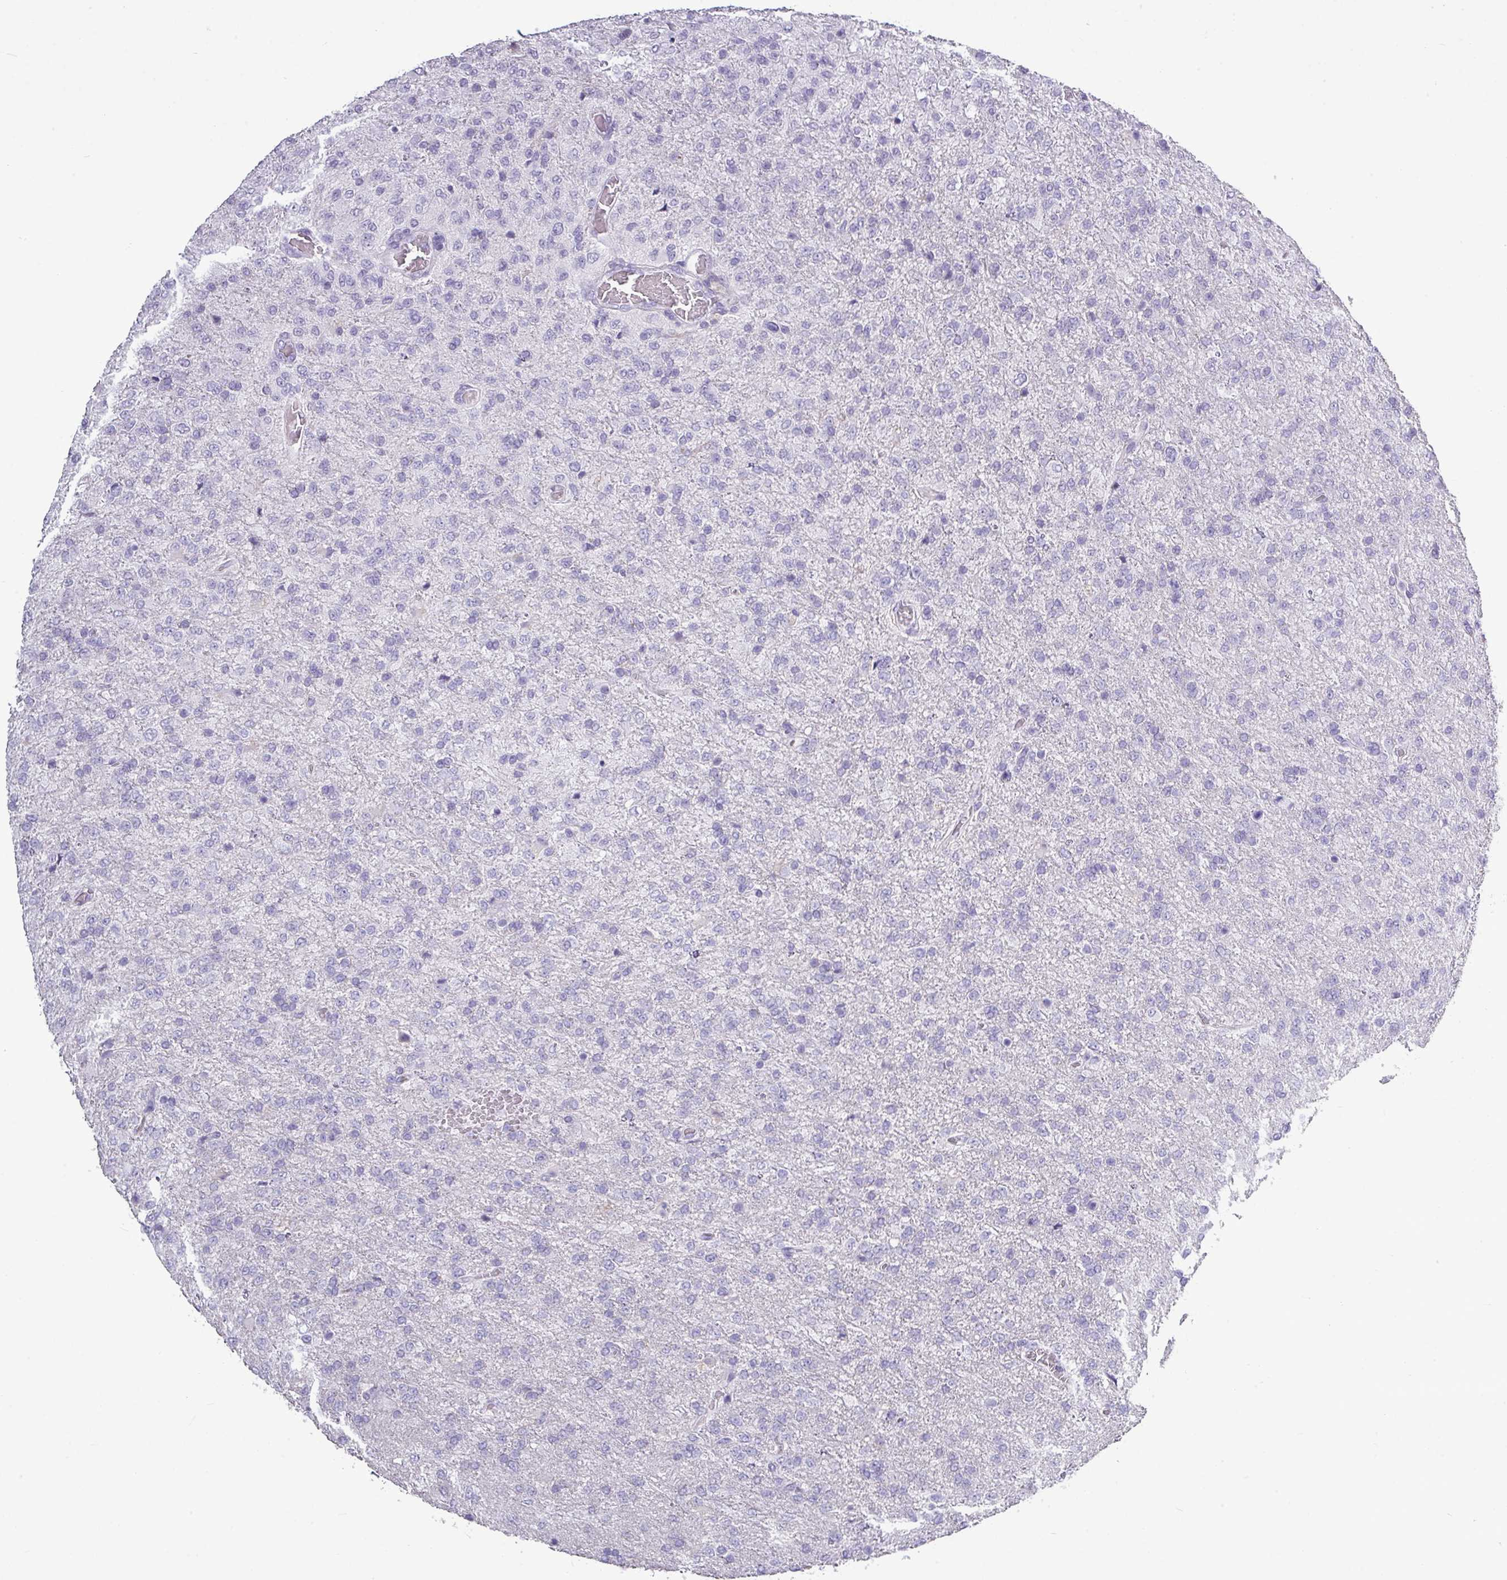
{"staining": {"intensity": "negative", "quantity": "none", "location": "none"}, "tissue": "glioma", "cell_type": "Tumor cells", "image_type": "cancer", "snomed": [{"axis": "morphology", "description": "Glioma, malignant, High grade"}, {"axis": "topography", "description": "Brain"}], "caption": "This is an immunohistochemistry (IHC) photomicrograph of human malignant glioma (high-grade). There is no staining in tumor cells.", "gene": "TMEM91", "patient": {"sex": "female", "age": 74}}